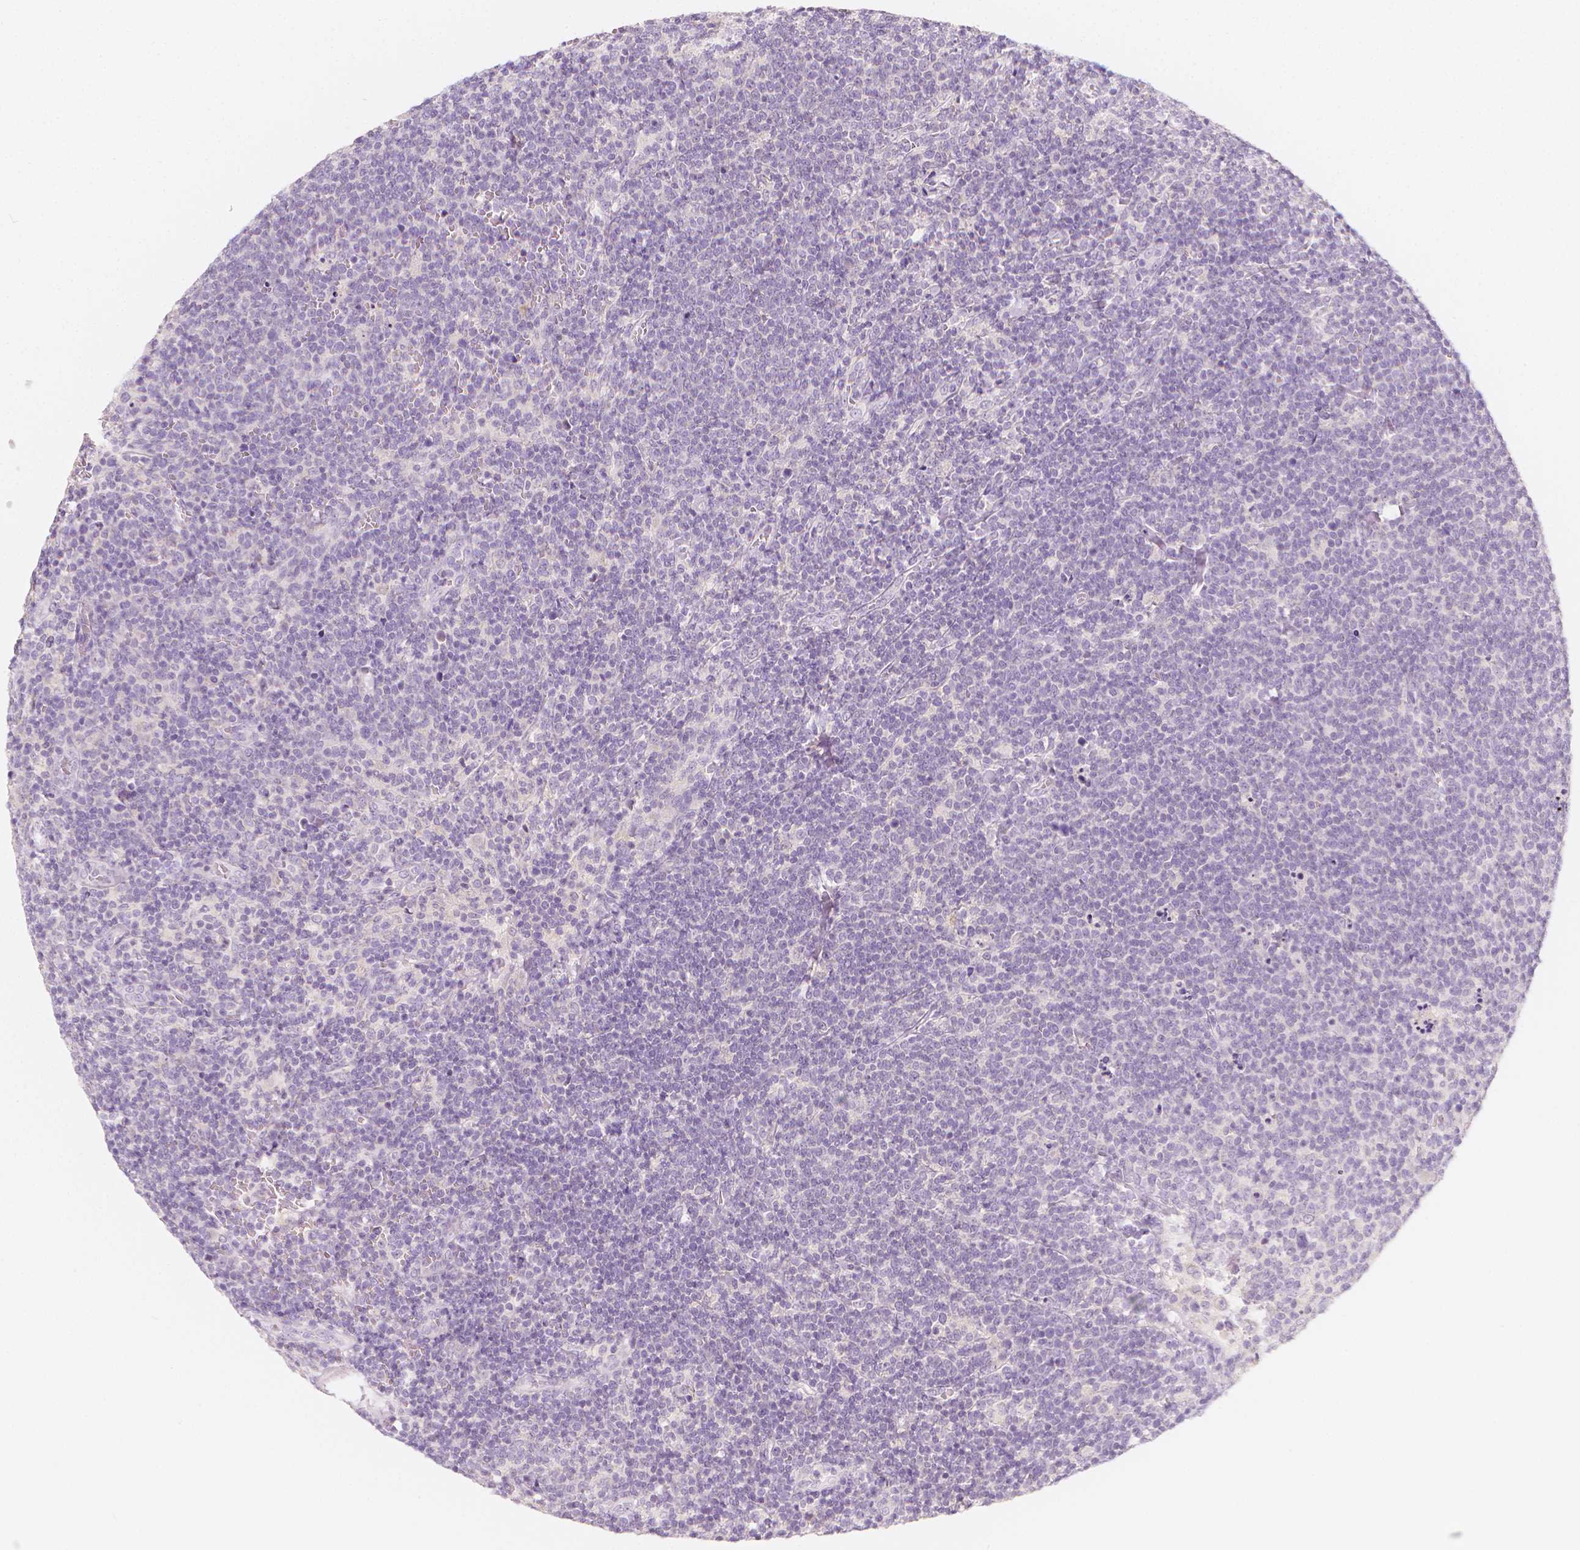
{"staining": {"intensity": "negative", "quantity": "none", "location": "none"}, "tissue": "lymphoma", "cell_type": "Tumor cells", "image_type": "cancer", "snomed": [{"axis": "morphology", "description": "Malignant lymphoma, non-Hodgkin's type, High grade"}, {"axis": "topography", "description": "Lymph node"}], "caption": "Immunohistochemistry (IHC) micrograph of neoplastic tissue: malignant lymphoma, non-Hodgkin's type (high-grade) stained with DAB (3,3'-diaminobenzidine) shows no significant protein staining in tumor cells.", "gene": "RBFOX1", "patient": {"sex": "male", "age": 61}}